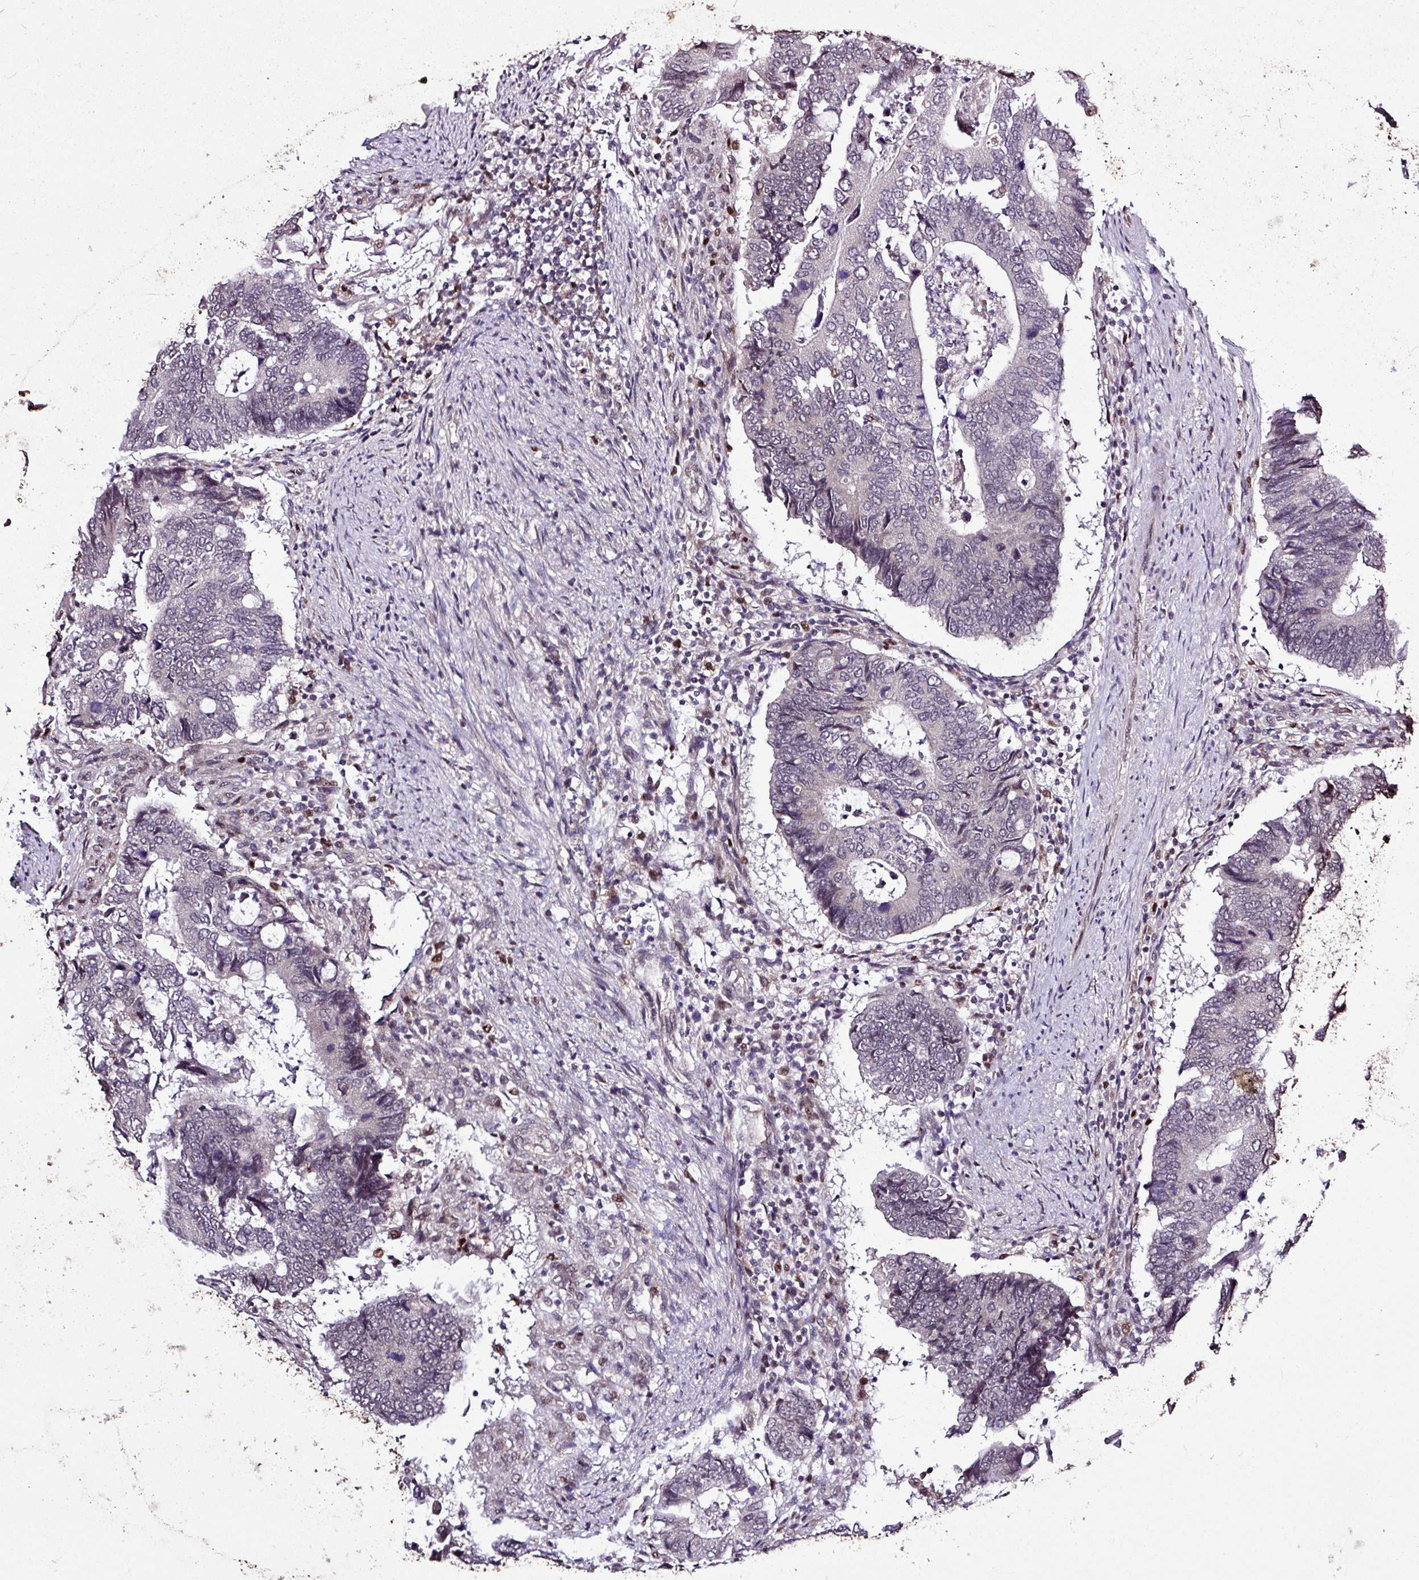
{"staining": {"intensity": "negative", "quantity": "none", "location": "none"}, "tissue": "colorectal cancer", "cell_type": "Tumor cells", "image_type": "cancer", "snomed": [{"axis": "morphology", "description": "Adenocarcinoma, NOS"}, {"axis": "topography", "description": "Colon"}], "caption": "Immunohistochemistry photomicrograph of human adenocarcinoma (colorectal) stained for a protein (brown), which exhibits no expression in tumor cells.", "gene": "SKIC2", "patient": {"sex": "male", "age": 87}}